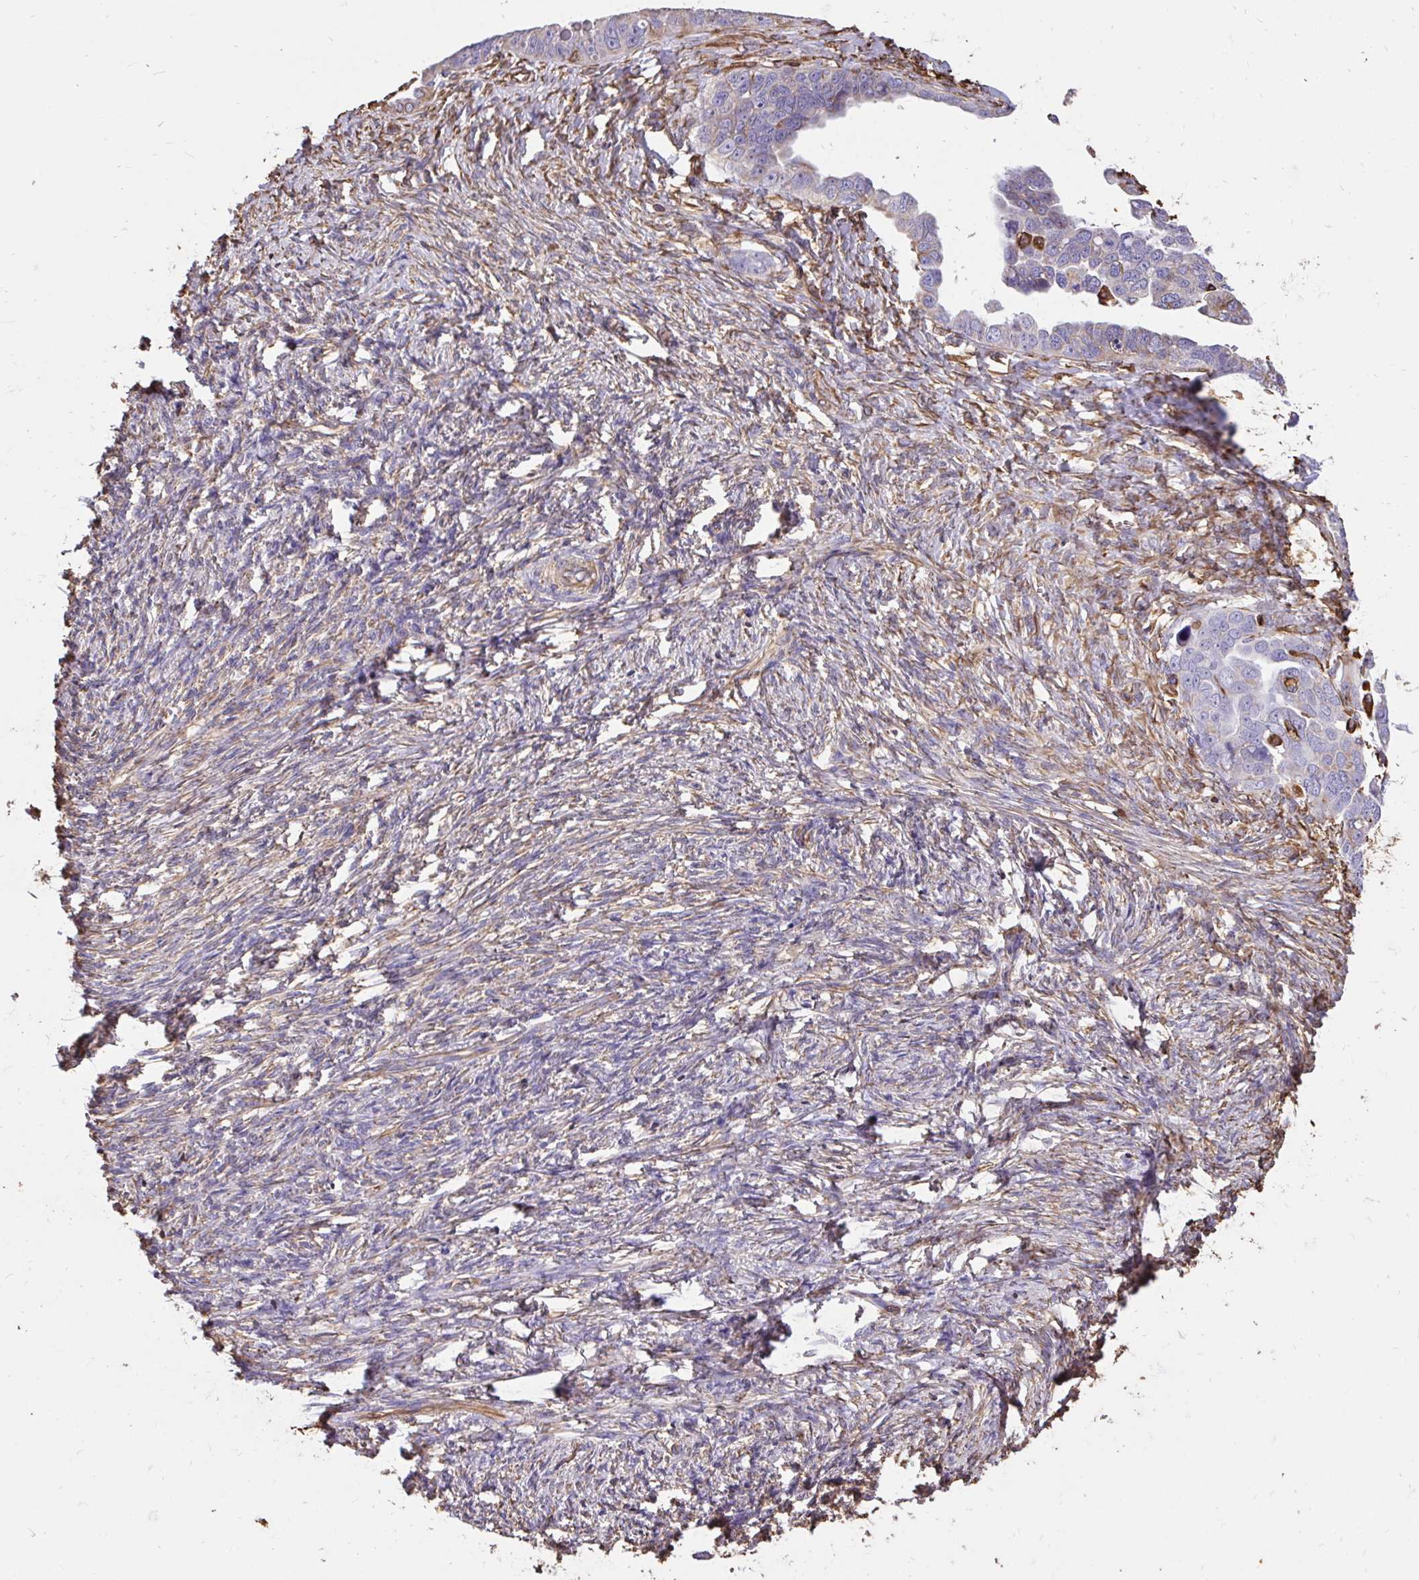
{"staining": {"intensity": "weak", "quantity": "<25%", "location": "cytoplasmic/membranous"}, "tissue": "ovarian cancer", "cell_type": "Tumor cells", "image_type": "cancer", "snomed": [{"axis": "morphology", "description": "Cystadenocarcinoma, serous, NOS"}, {"axis": "topography", "description": "Ovary"}], "caption": "This photomicrograph is of ovarian cancer (serous cystadenocarcinoma) stained with immunohistochemistry to label a protein in brown with the nuclei are counter-stained blue. There is no expression in tumor cells.", "gene": "RNF103", "patient": {"sex": "female", "age": 59}}